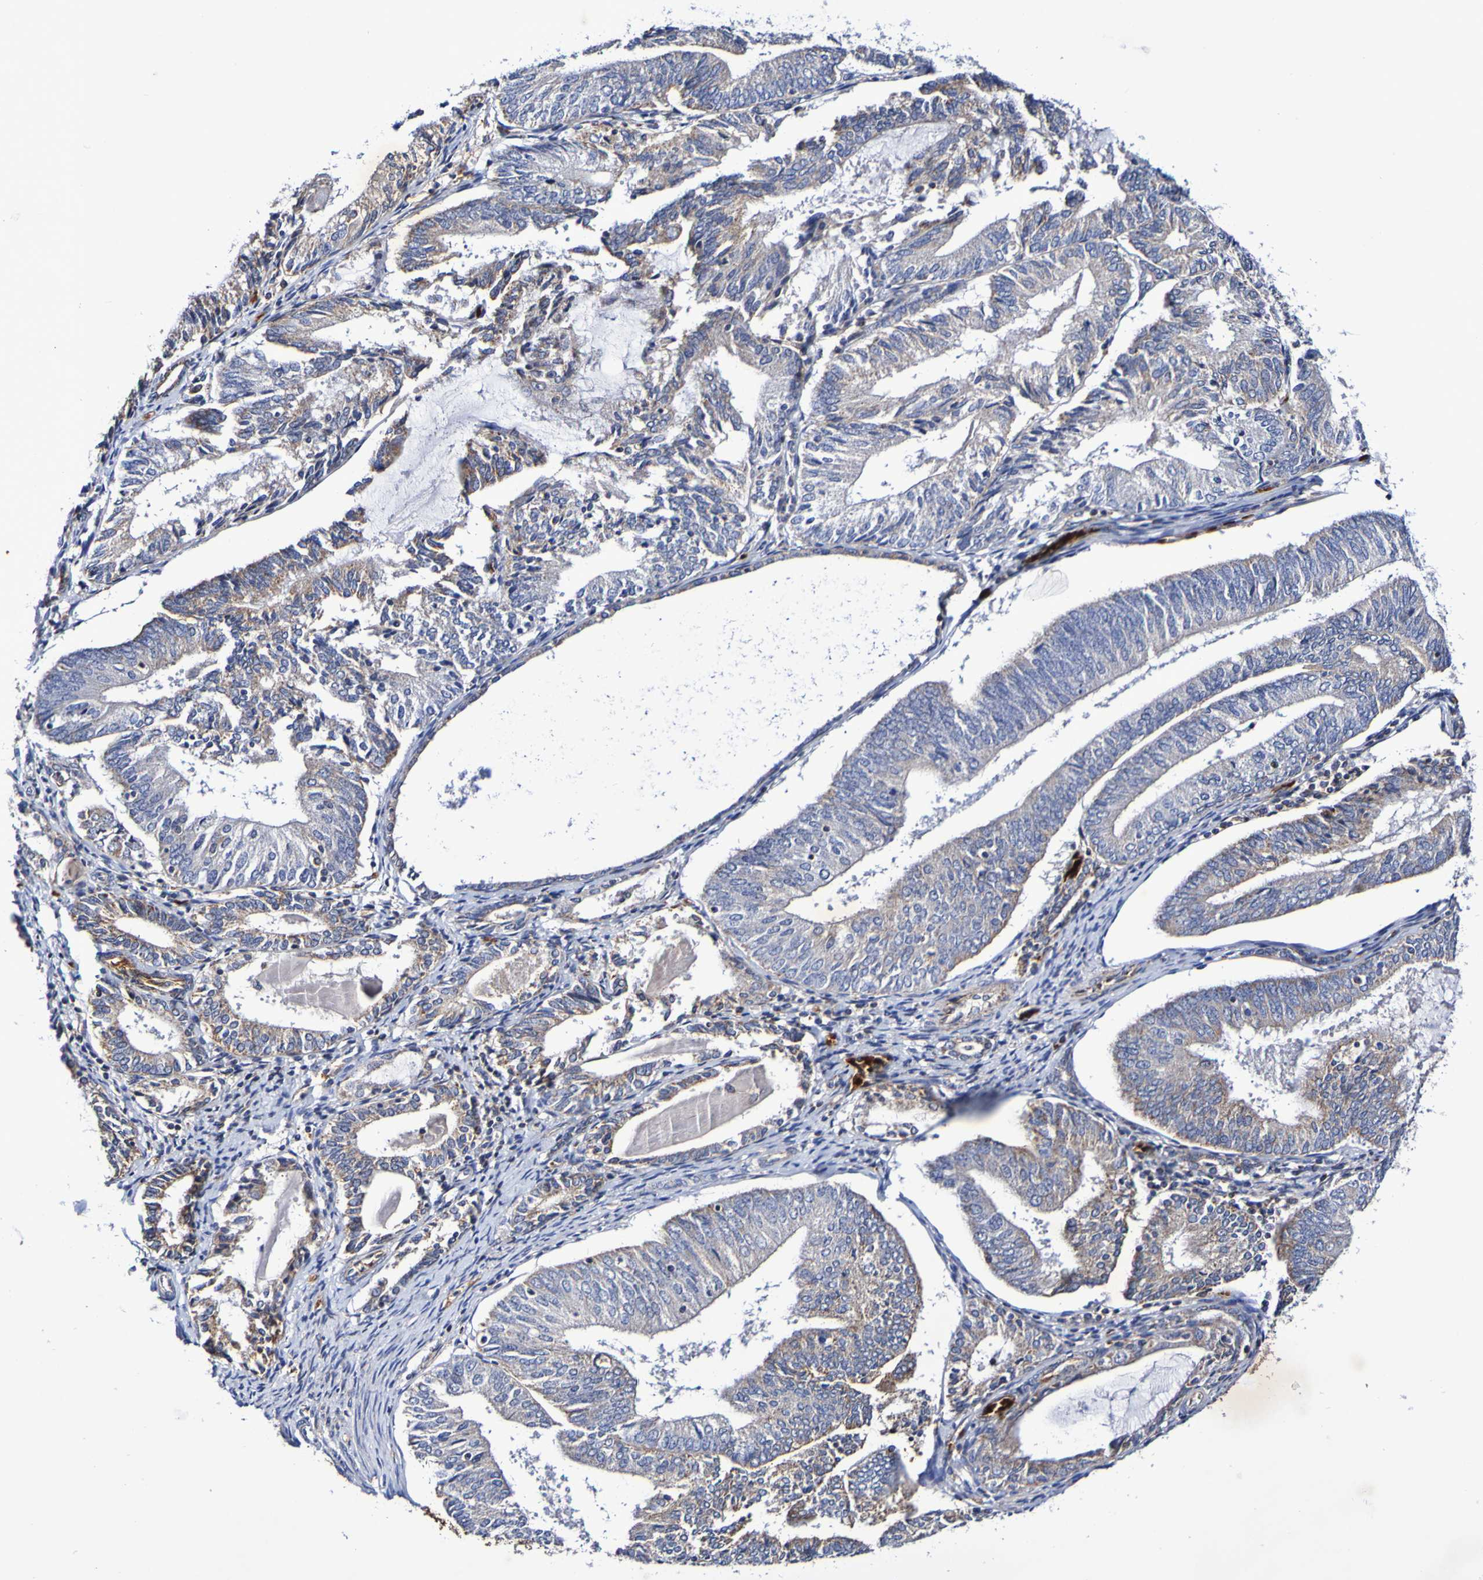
{"staining": {"intensity": "moderate", "quantity": "<25%", "location": "cytoplasmic/membranous"}, "tissue": "endometrial cancer", "cell_type": "Tumor cells", "image_type": "cancer", "snomed": [{"axis": "morphology", "description": "Adenocarcinoma, NOS"}, {"axis": "topography", "description": "Endometrium"}], "caption": "Approximately <25% of tumor cells in human endometrial cancer (adenocarcinoma) display moderate cytoplasmic/membranous protein staining as visualized by brown immunohistochemical staining.", "gene": "WNT4", "patient": {"sex": "female", "age": 81}}